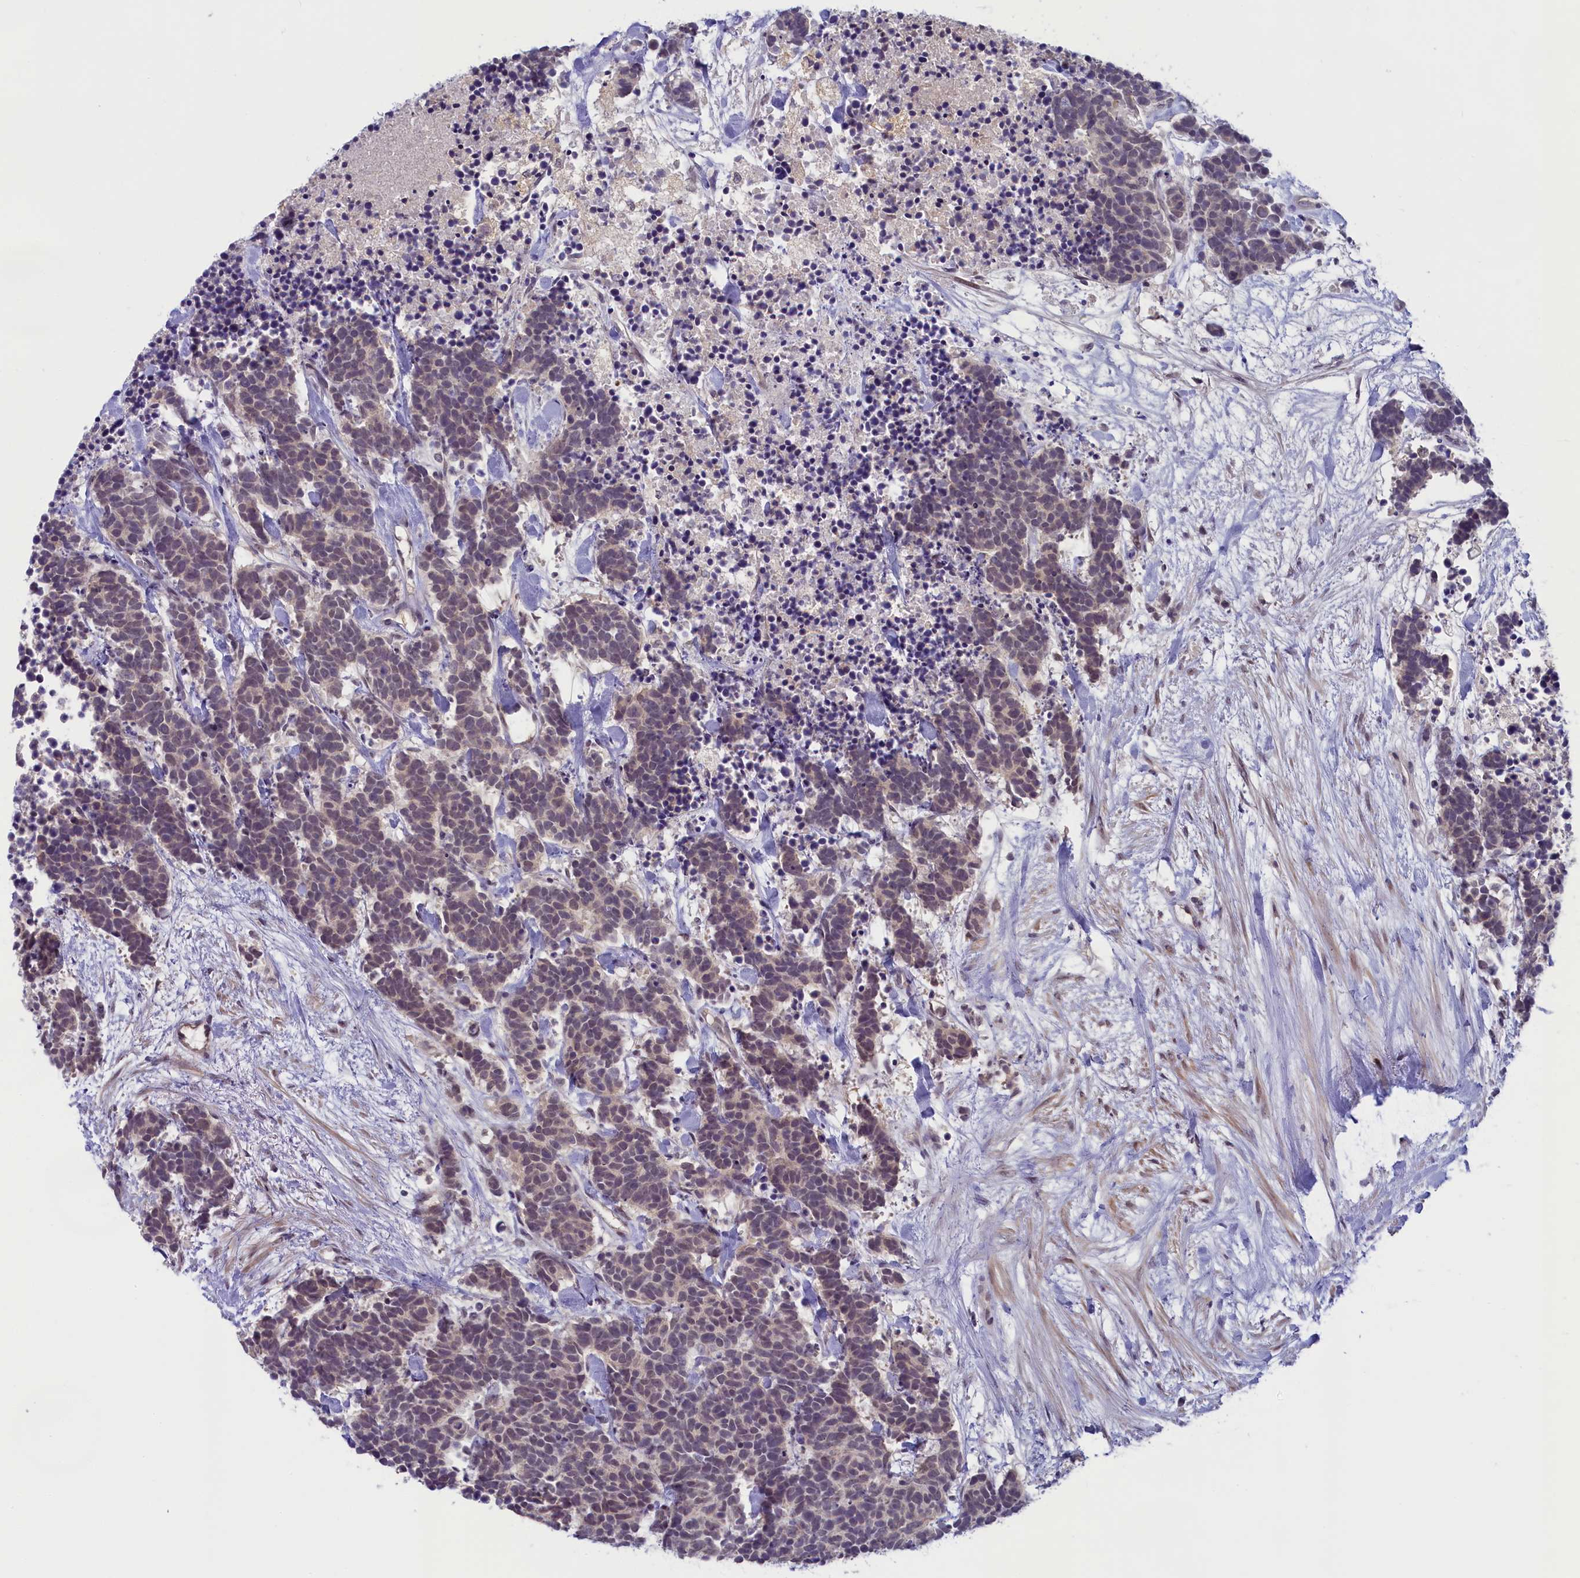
{"staining": {"intensity": "weak", "quantity": ">75%", "location": "nuclear"}, "tissue": "carcinoid", "cell_type": "Tumor cells", "image_type": "cancer", "snomed": [{"axis": "morphology", "description": "Carcinoma, NOS"}, {"axis": "morphology", "description": "Carcinoid, malignant, NOS"}, {"axis": "topography", "description": "Prostate"}], "caption": "There is low levels of weak nuclear positivity in tumor cells of carcinoid, as demonstrated by immunohistochemical staining (brown color).", "gene": "CRAMP1", "patient": {"sex": "male", "age": 57}}